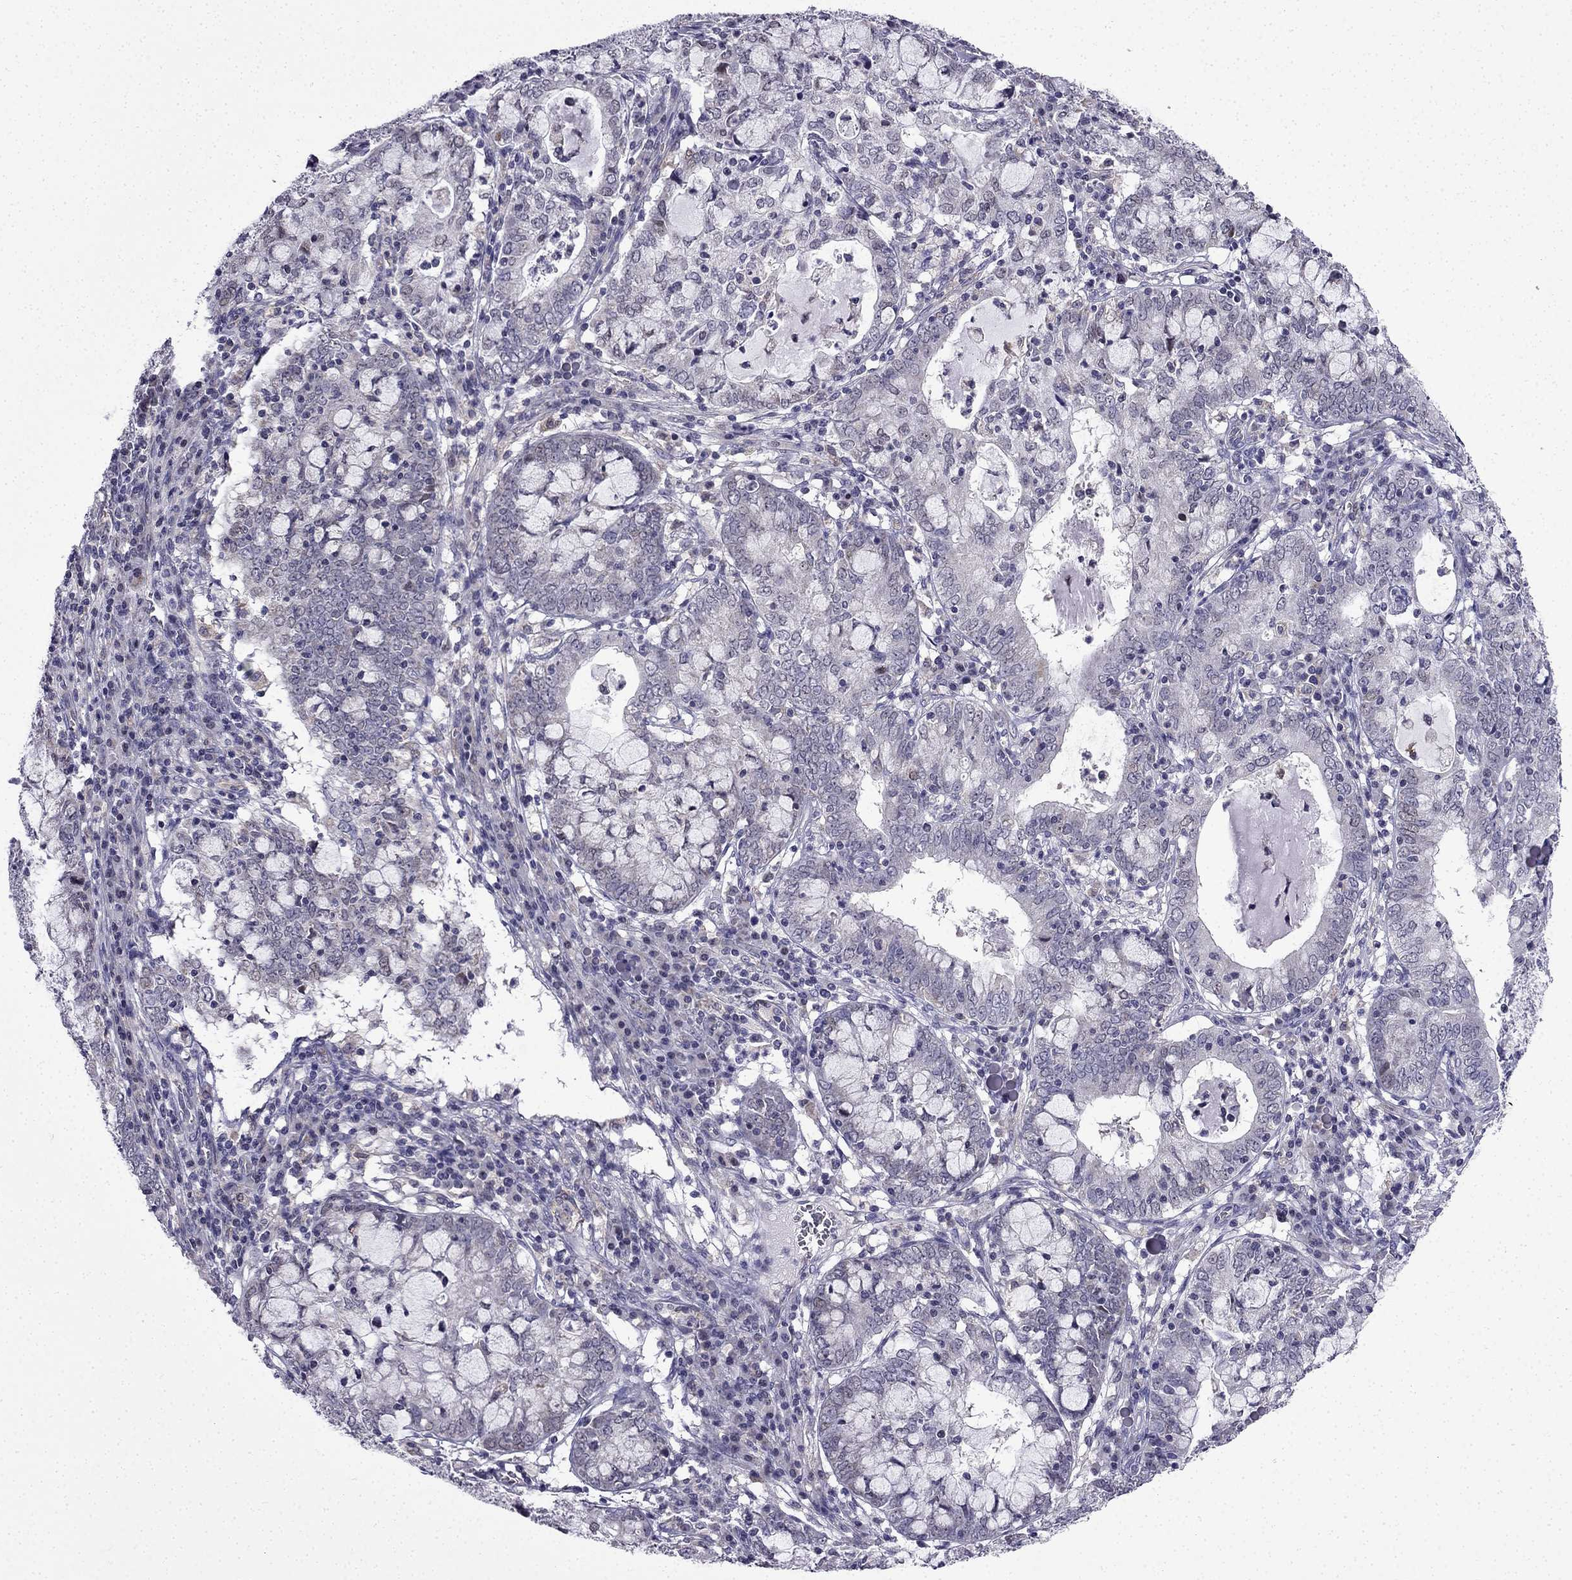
{"staining": {"intensity": "negative", "quantity": "none", "location": "none"}, "tissue": "cervical cancer", "cell_type": "Tumor cells", "image_type": "cancer", "snomed": [{"axis": "morphology", "description": "Adenocarcinoma, NOS"}, {"axis": "topography", "description": "Cervix"}], "caption": "Cervical cancer was stained to show a protein in brown. There is no significant staining in tumor cells.", "gene": "SLC6A2", "patient": {"sex": "female", "age": 40}}